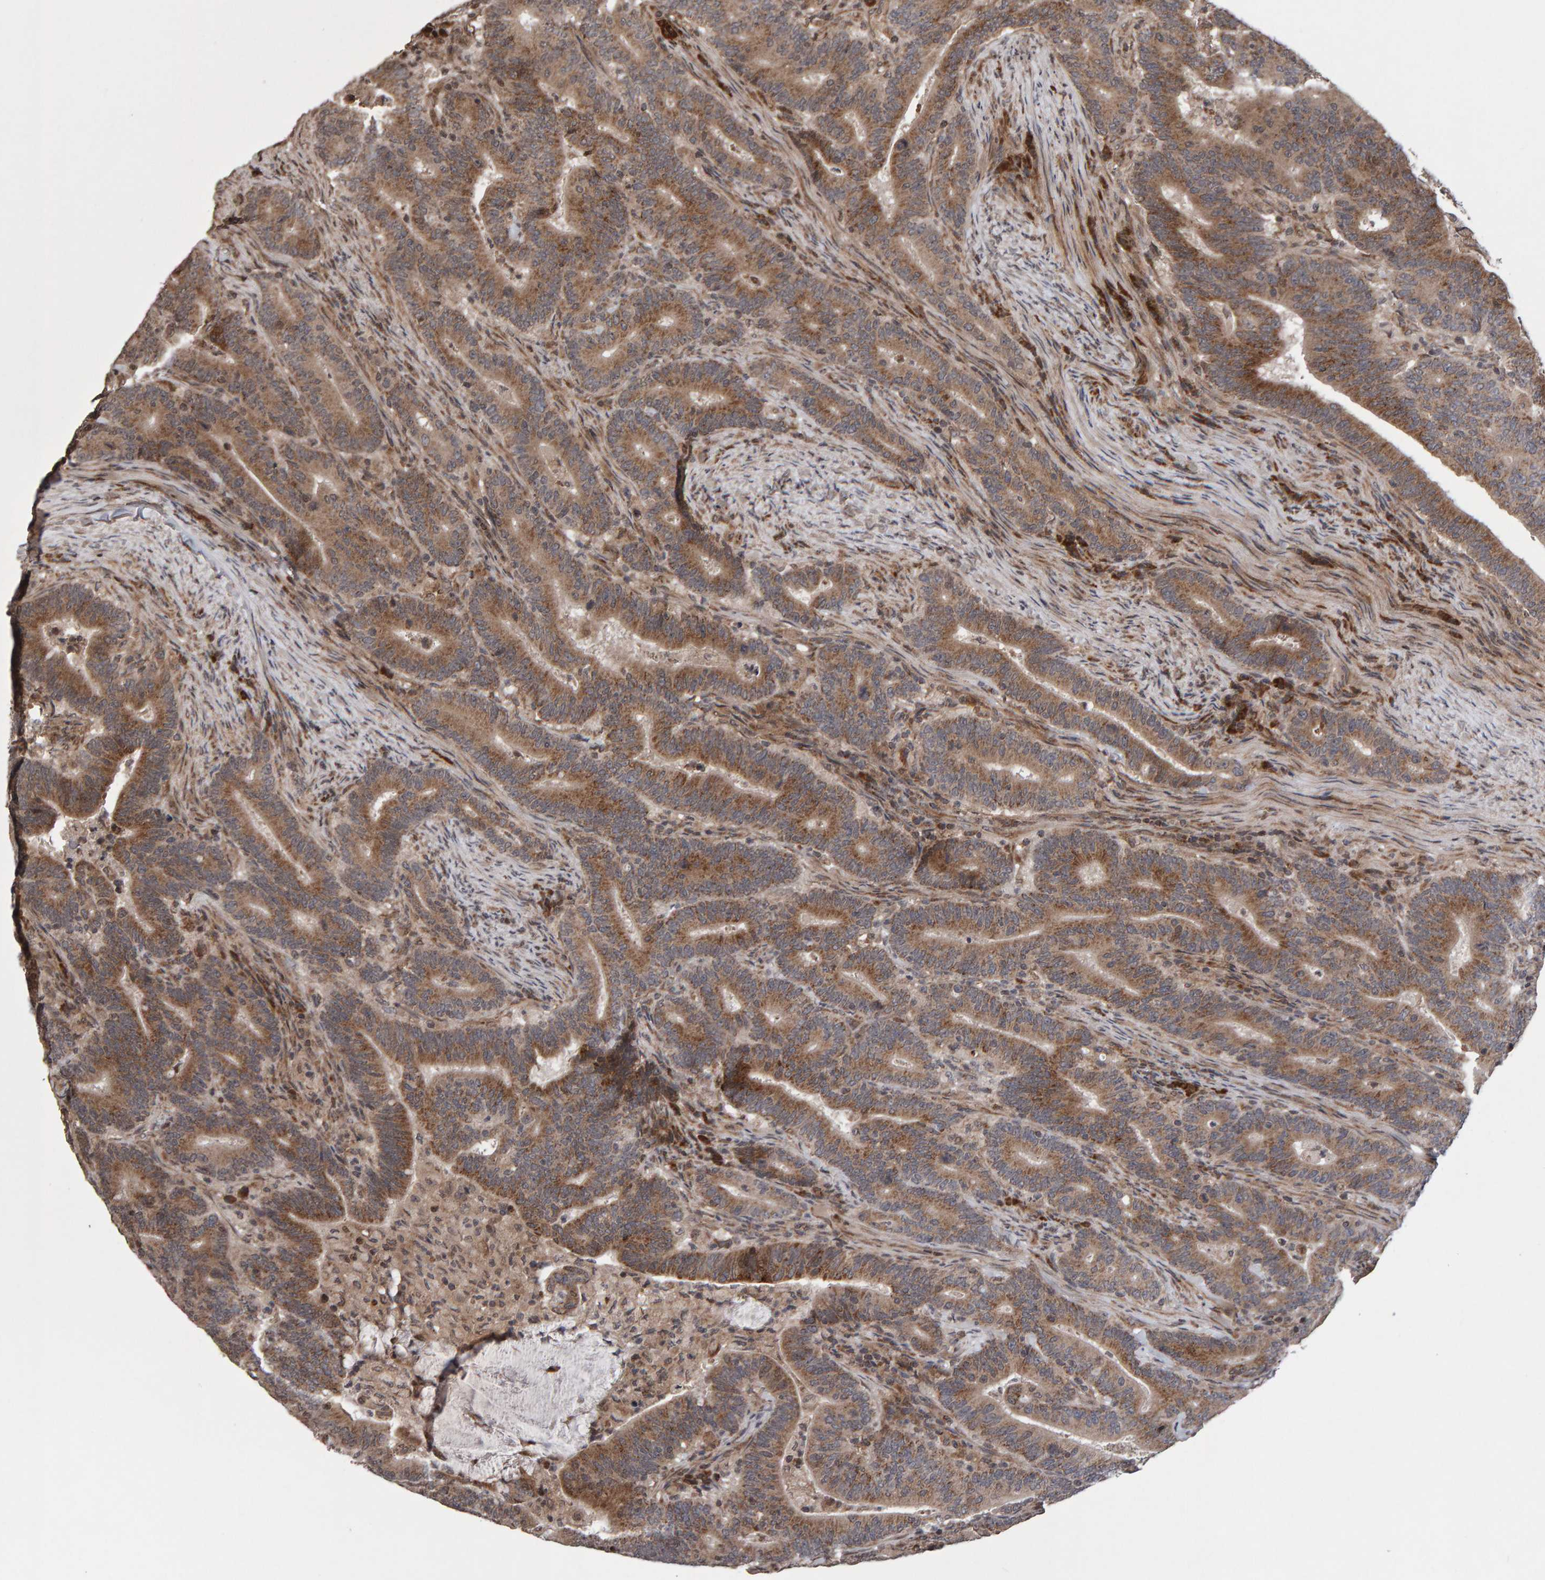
{"staining": {"intensity": "moderate", "quantity": ">75%", "location": "cytoplasmic/membranous"}, "tissue": "colorectal cancer", "cell_type": "Tumor cells", "image_type": "cancer", "snomed": [{"axis": "morphology", "description": "Adenocarcinoma, NOS"}, {"axis": "topography", "description": "Colon"}], "caption": "This micrograph shows IHC staining of human adenocarcinoma (colorectal), with medium moderate cytoplasmic/membranous staining in approximately >75% of tumor cells.", "gene": "PECR", "patient": {"sex": "female", "age": 66}}